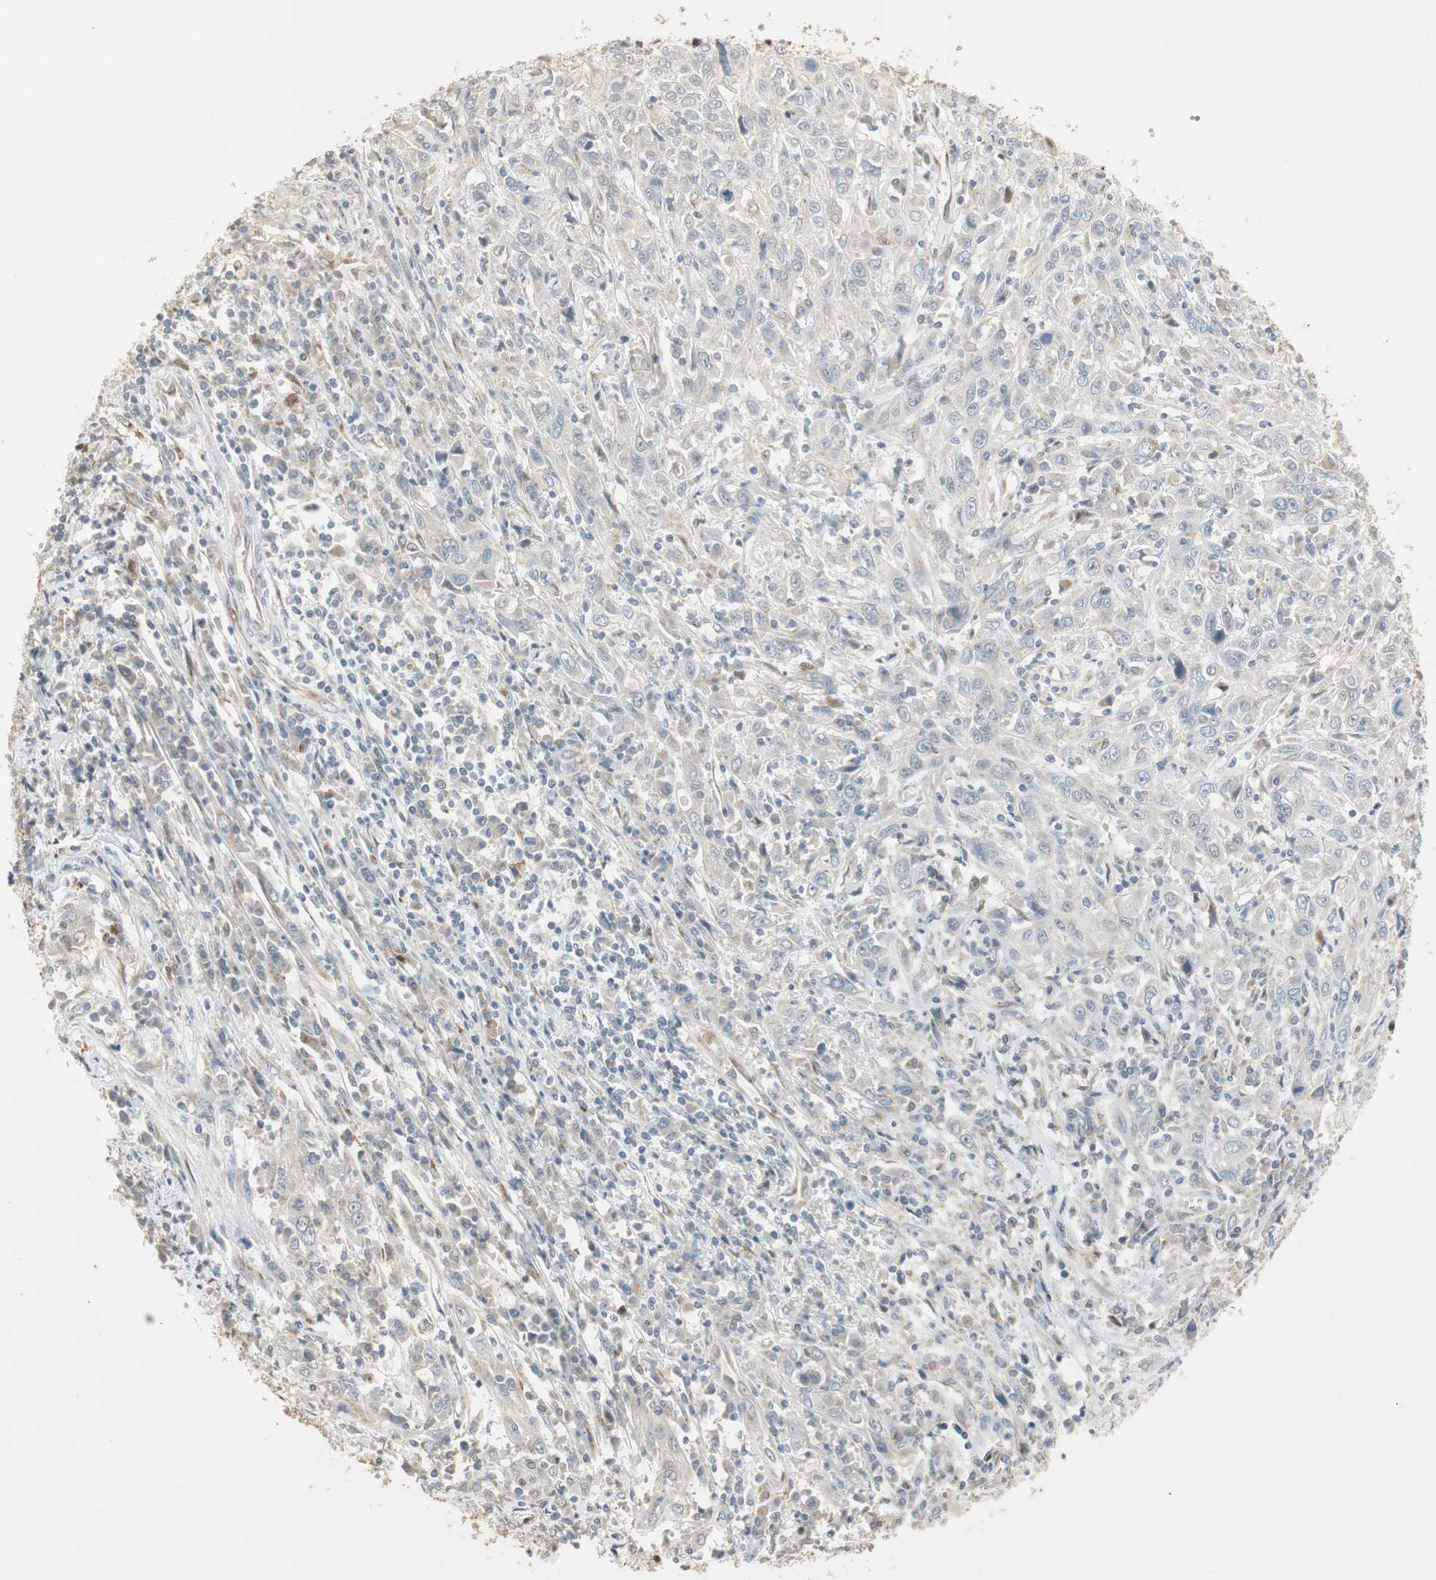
{"staining": {"intensity": "weak", "quantity": "<25%", "location": "cytoplasmic/membranous"}, "tissue": "cervical cancer", "cell_type": "Tumor cells", "image_type": "cancer", "snomed": [{"axis": "morphology", "description": "Squamous cell carcinoma, NOS"}, {"axis": "topography", "description": "Cervix"}], "caption": "Tumor cells show no significant positivity in cervical squamous cell carcinoma.", "gene": "SNX4", "patient": {"sex": "female", "age": 46}}